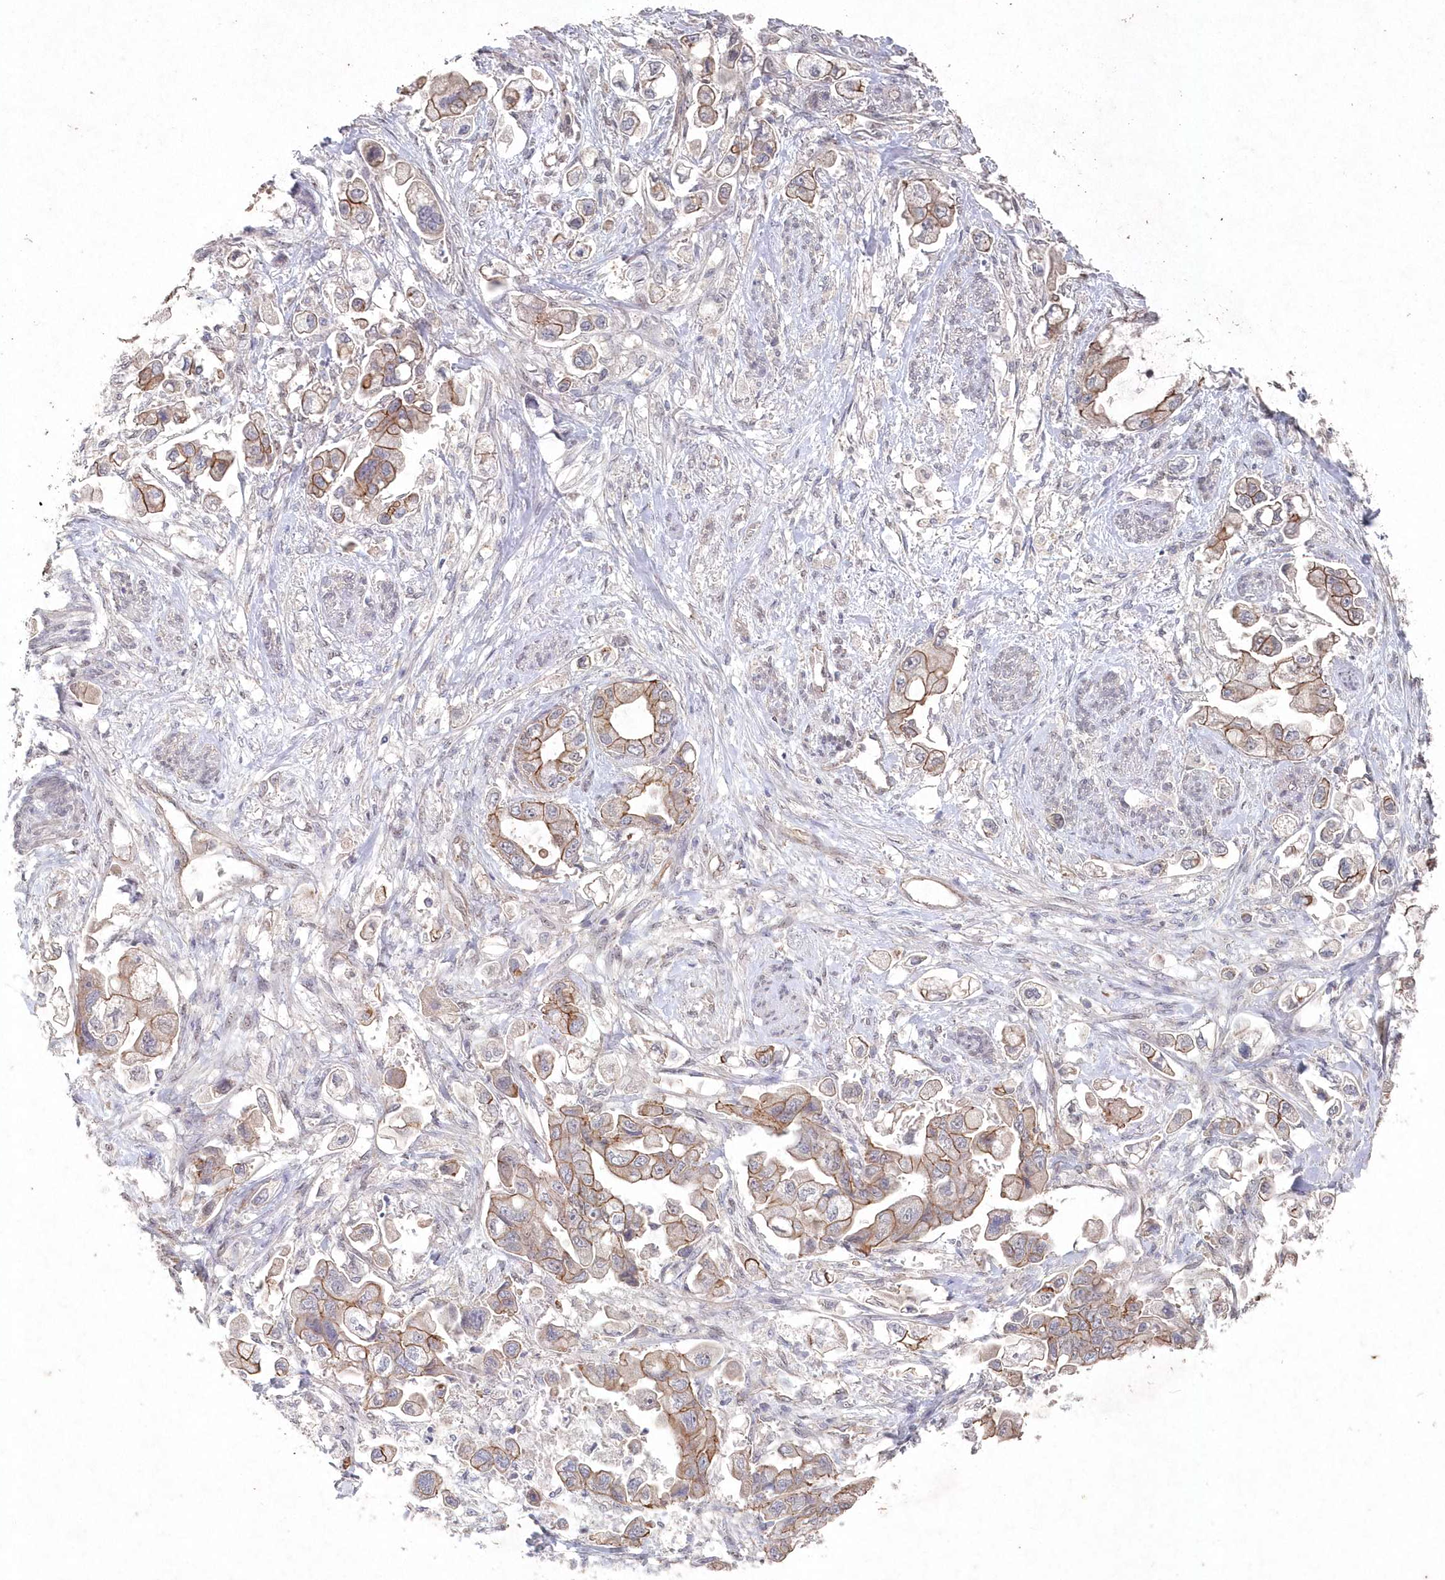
{"staining": {"intensity": "moderate", "quantity": ">75%", "location": "cytoplasmic/membranous"}, "tissue": "stomach cancer", "cell_type": "Tumor cells", "image_type": "cancer", "snomed": [{"axis": "morphology", "description": "Adenocarcinoma, NOS"}, {"axis": "topography", "description": "Stomach"}], "caption": "Tumor cells reveal moderate cytoplasmic/membranous positivity in about >75% of cells in stomach cancer (adenocarcinoma).", "gene": "VSIG2", "patient": {"sex": "male", "age": 62}}